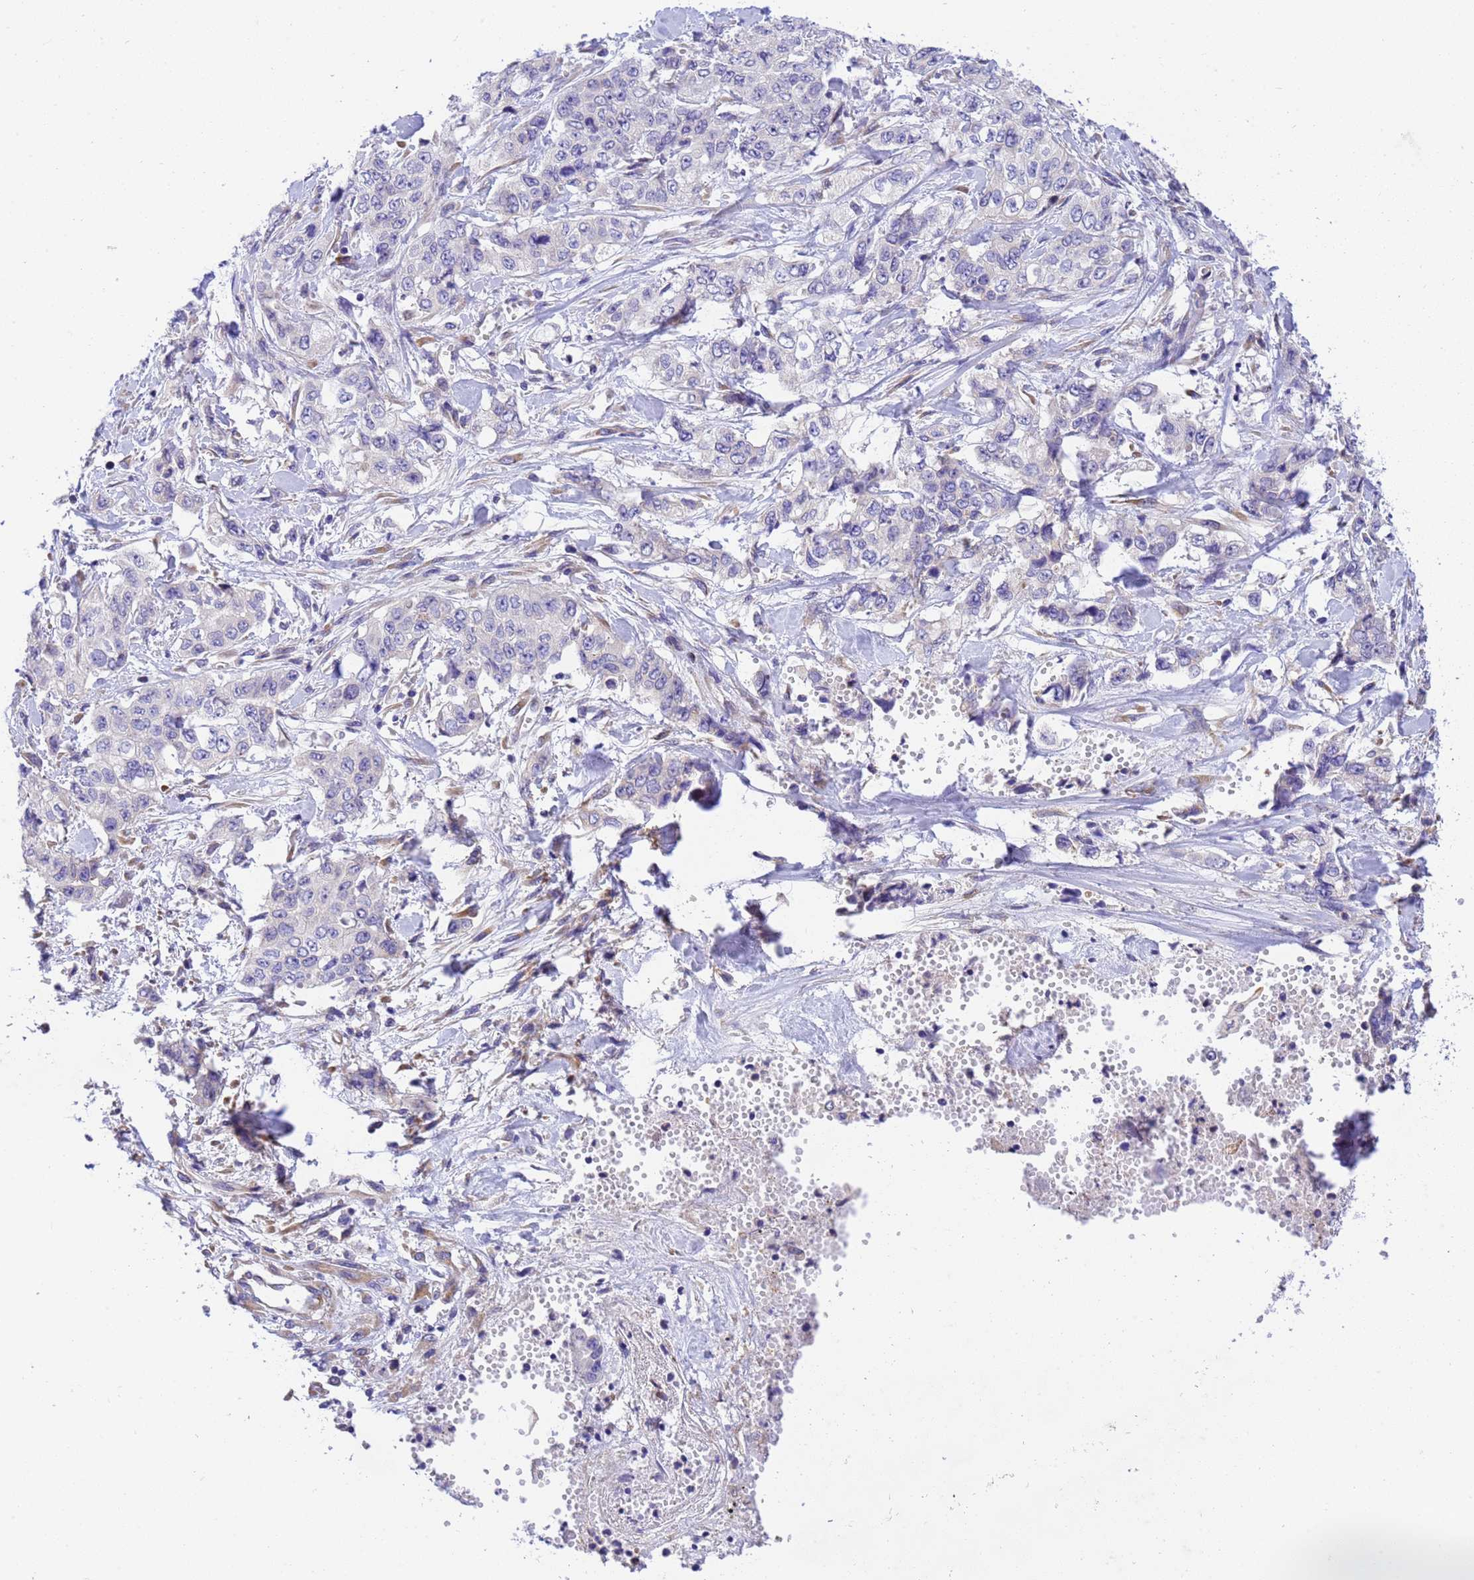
{"staining": {"intensity": "negative", "quantity": "none", "location": "none"}, "tissue": "stomach cancer", "cell_type": "Tumor cells", "image_type": "cancer", "snomed": [{"axis": "morphology", "description": "Adenocarcinoma, NOS"}, {"axis": "topography", "description": "Stomach, upper"}], "caption": "An immunohistochemistry micrograph of stomach cancer (adenocarcinoma) is shown. There is no staining in tumor cells of stomach cancer (adenocarcinoma). Brightfield microscopy of immunohistochemistry (IHC) stained with DAB (3,3'-diaminobenzidine) (brown) and hematoxylin (blue), captured at high magnification.", "gene": "RHBDD3", "patient": {"sex": "male", "age": 62}}